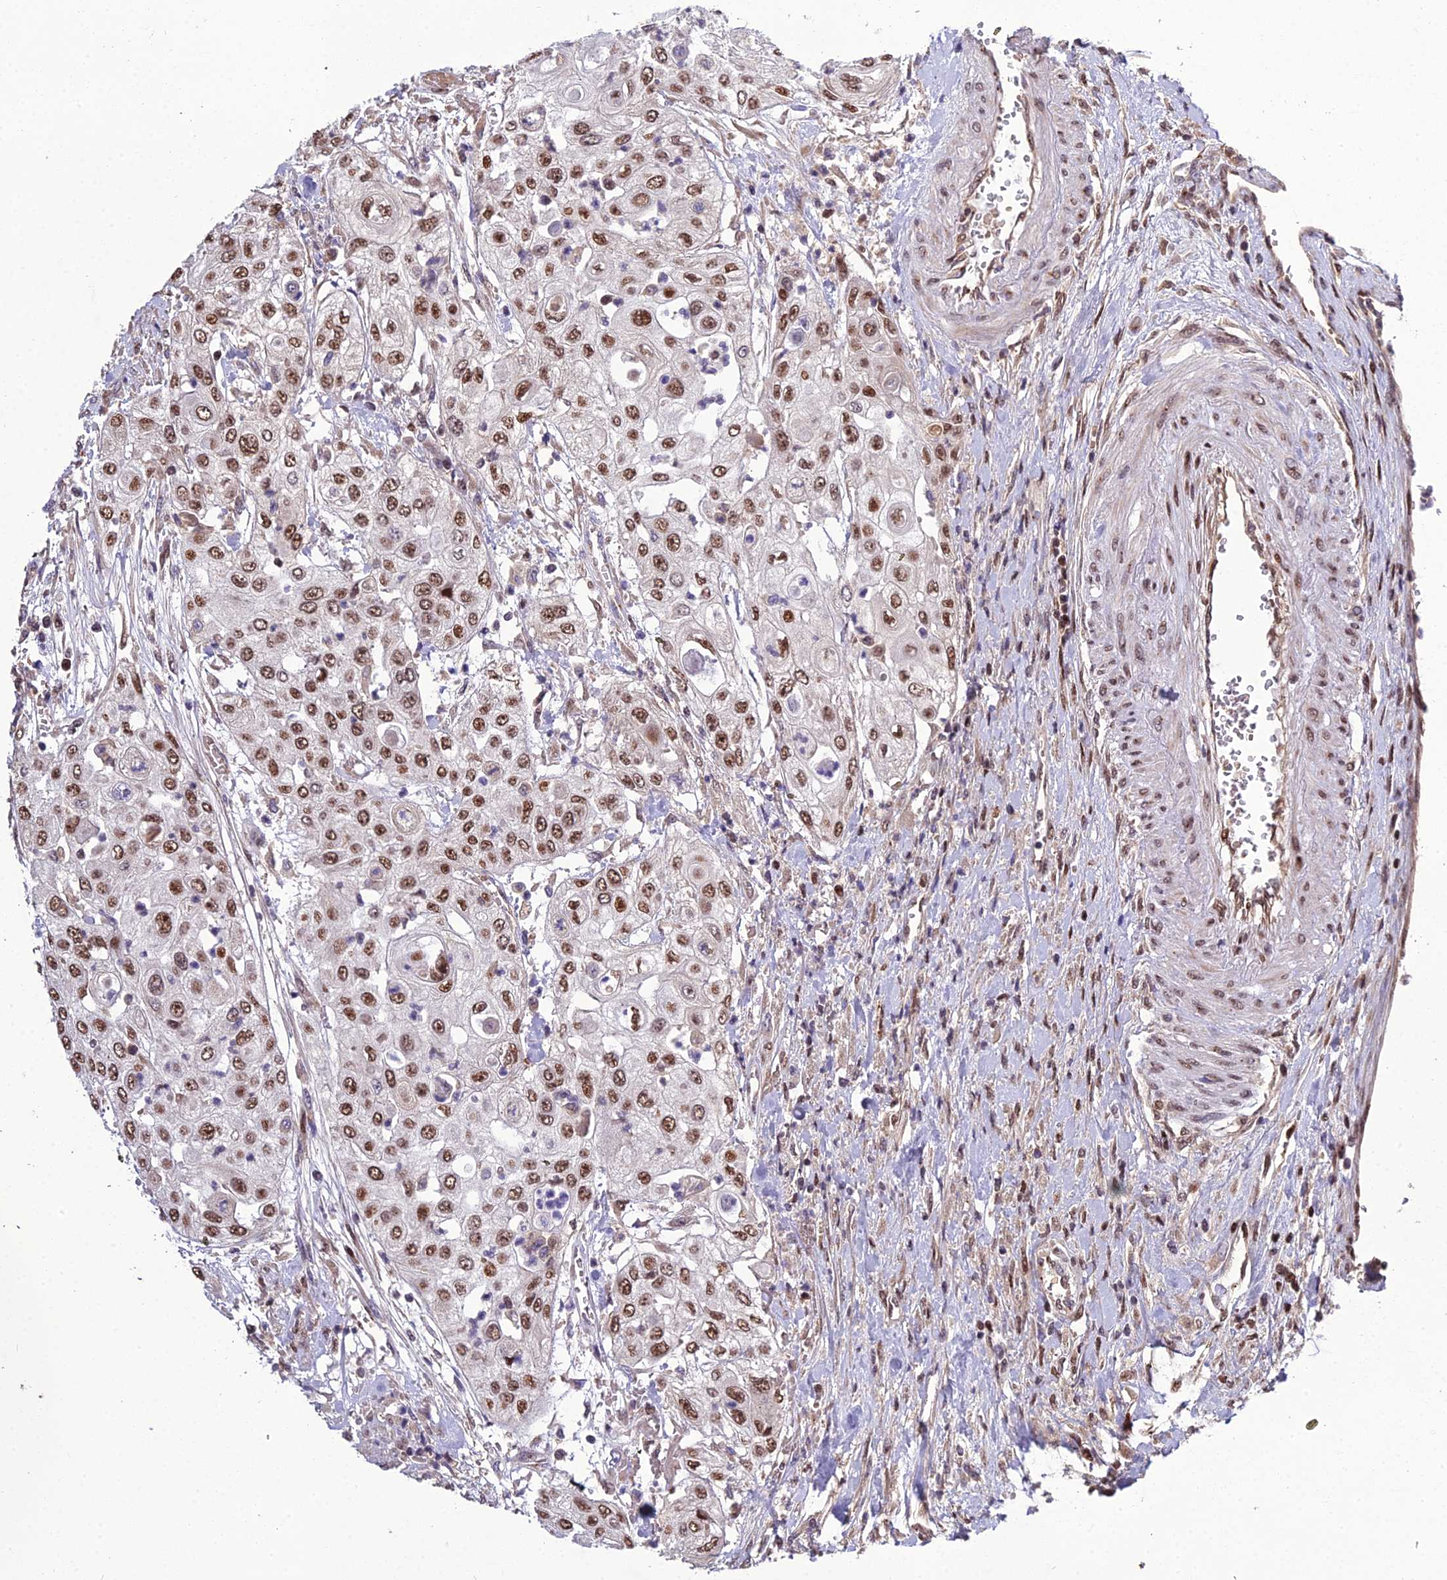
{"staining": {"intensity": "moderate", "quantity": ">75%", "location": "nuclear"}, "tissue": "urothelial cancer", "cell_type": "Tumor cells", "image_type": "cancer", "snomed": [{"axis": "morphology", "description": "Urothelial carcinoma, High grade"}, {"axis": "topography", "description": "Urinary bladder"}], "caption": "This micrograph exhibits urothelial cancer stained with IHC to label a protein in brown. The nuclear of tumor cells show moderate positivity for the protein. Nuclei are counter-stained blue.", "gene": "ARL2", "patient": {"sex": "female", "age": 79}}